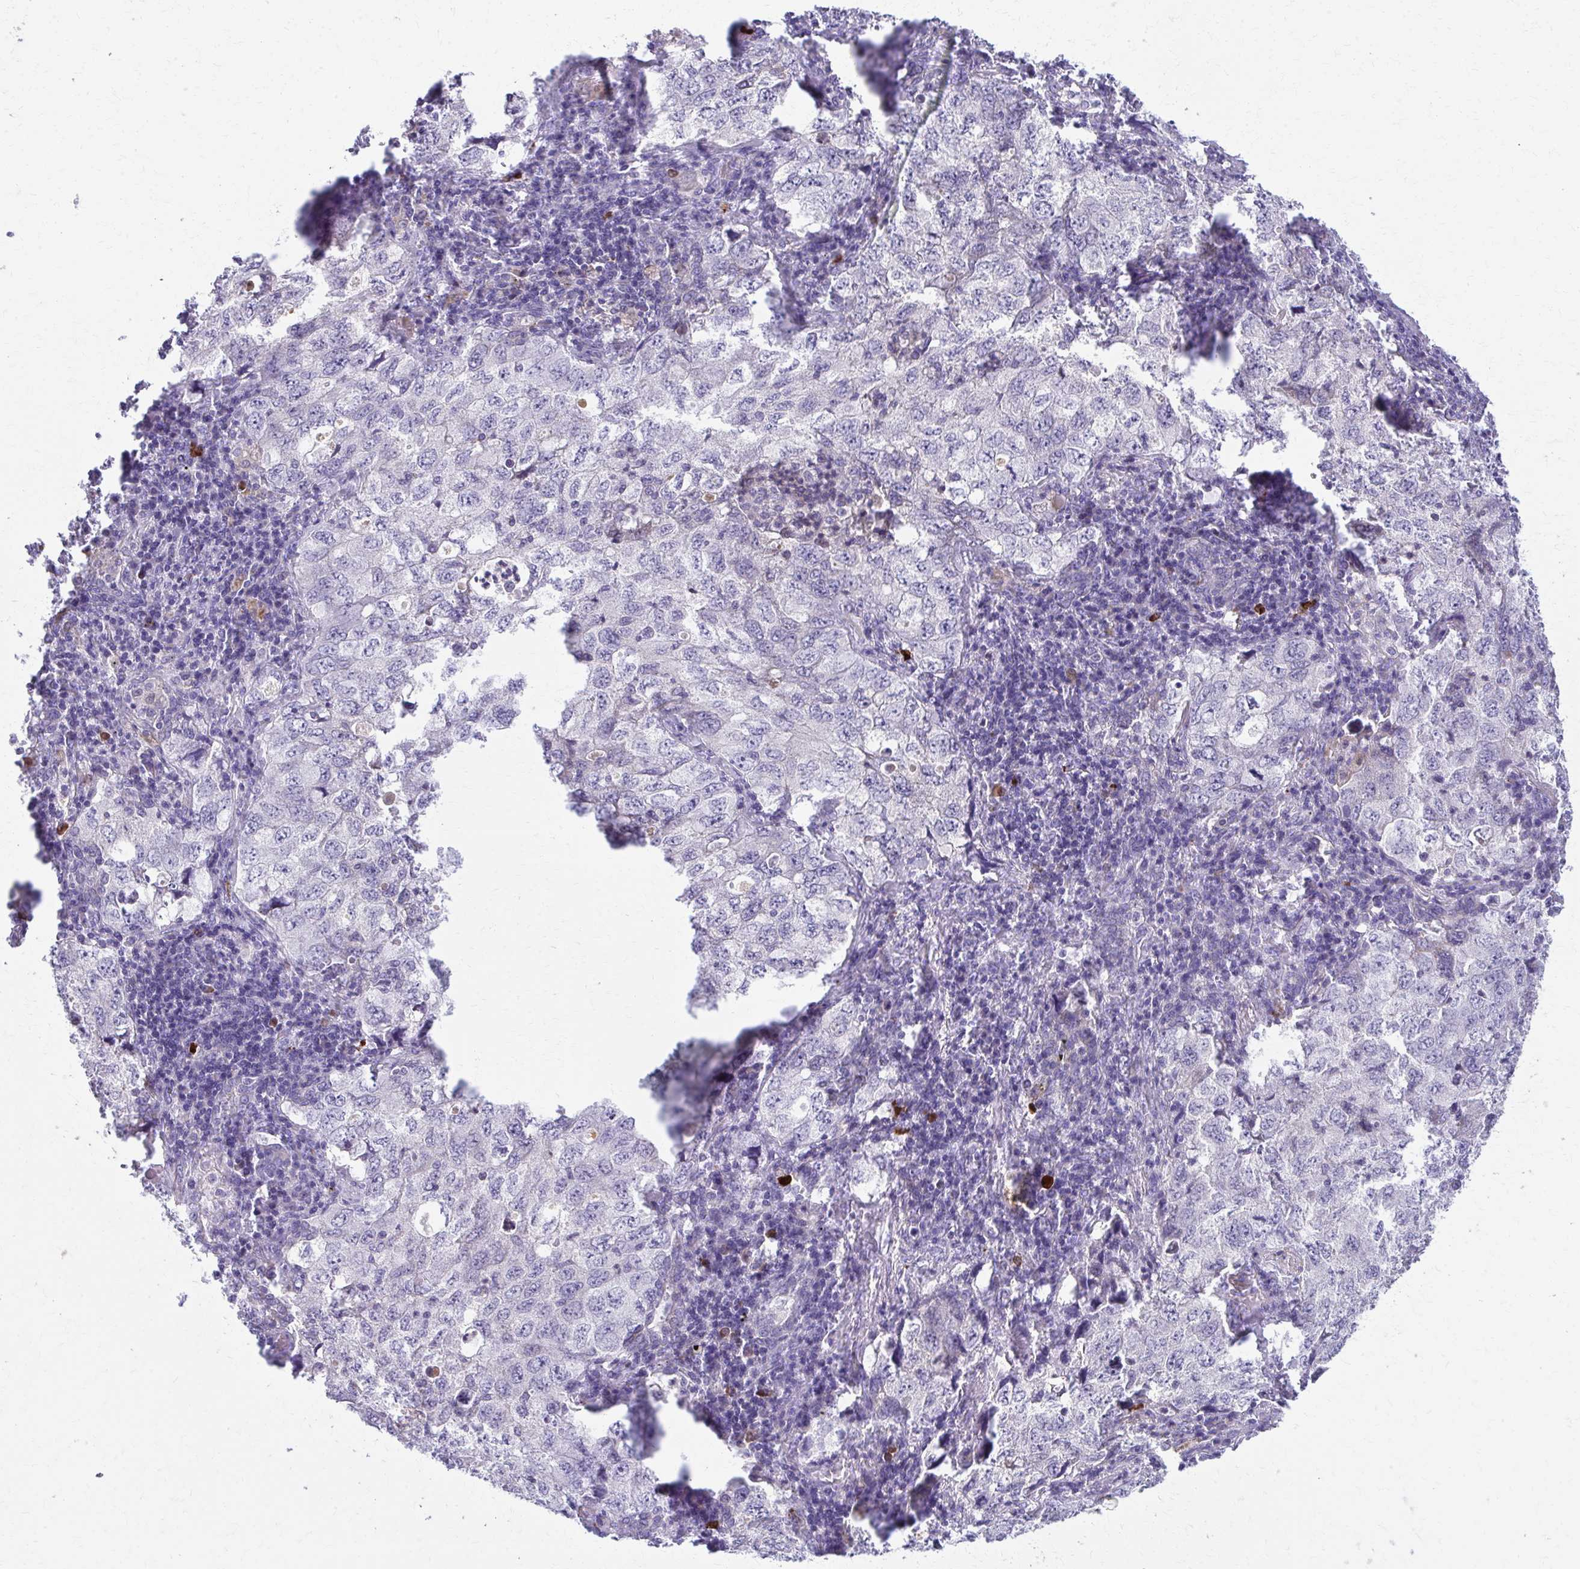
{"staining": {"intensity": "negative", "quantity": "none", "location": "none"}, "tissue": "lung cancer", "cell_type": "Tumor cells", "image_type": "cancer", "snomed": [{"axis": "morphology", "description": "Adenocarcinoma, NOS"}, {"axis": "topography", "description": "Lung"}], "caption": "Immunohistochemistry (IHC) image of lung cancer (adenocarcinoma) stained for a protein (brown), which reveals no expression in tumor cells.", "gene": "OR4M1", "patient": {"sex": "female", "age": 57}}